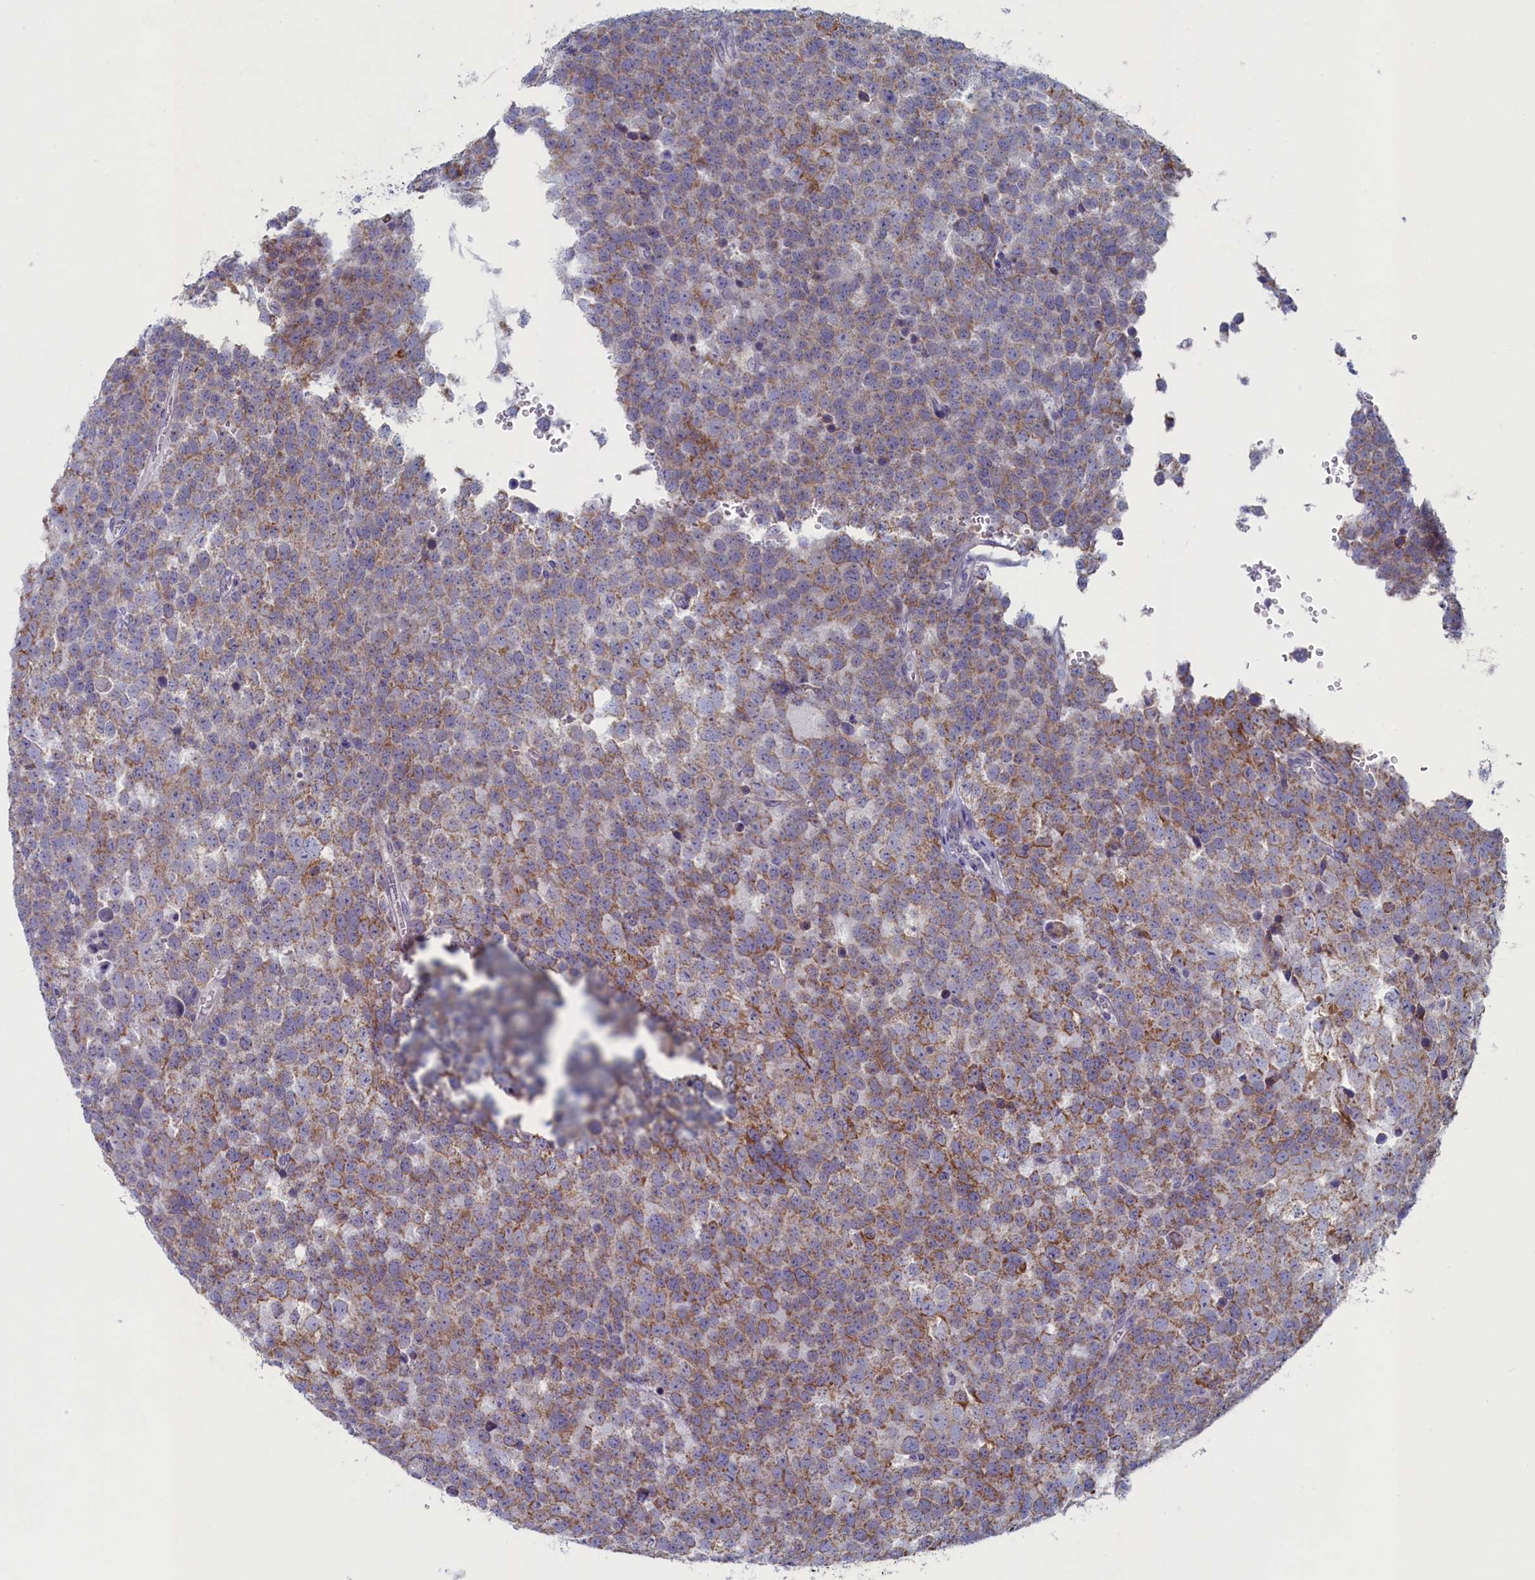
{"staining": {"intensity": "moderate", "quantity": "25%-75%", "location": "cytoplasmic/membranous"}, "tissue": "testis cancer", "cell_type": "Tumor cells", "image_type": "cancer", "snomed": [{"axis": "morphology", "description": "Seminoma, NOS"}, {"axis": "topography", "description": "Testis"}], "caption": "Protein staining of testis seminoma tissue shows moderate cytoplasmic/membranous positivity in about 25%-75% of tumor cells.", "gene": "WDR76", "patient": {"sex": "male", "age": 71}}